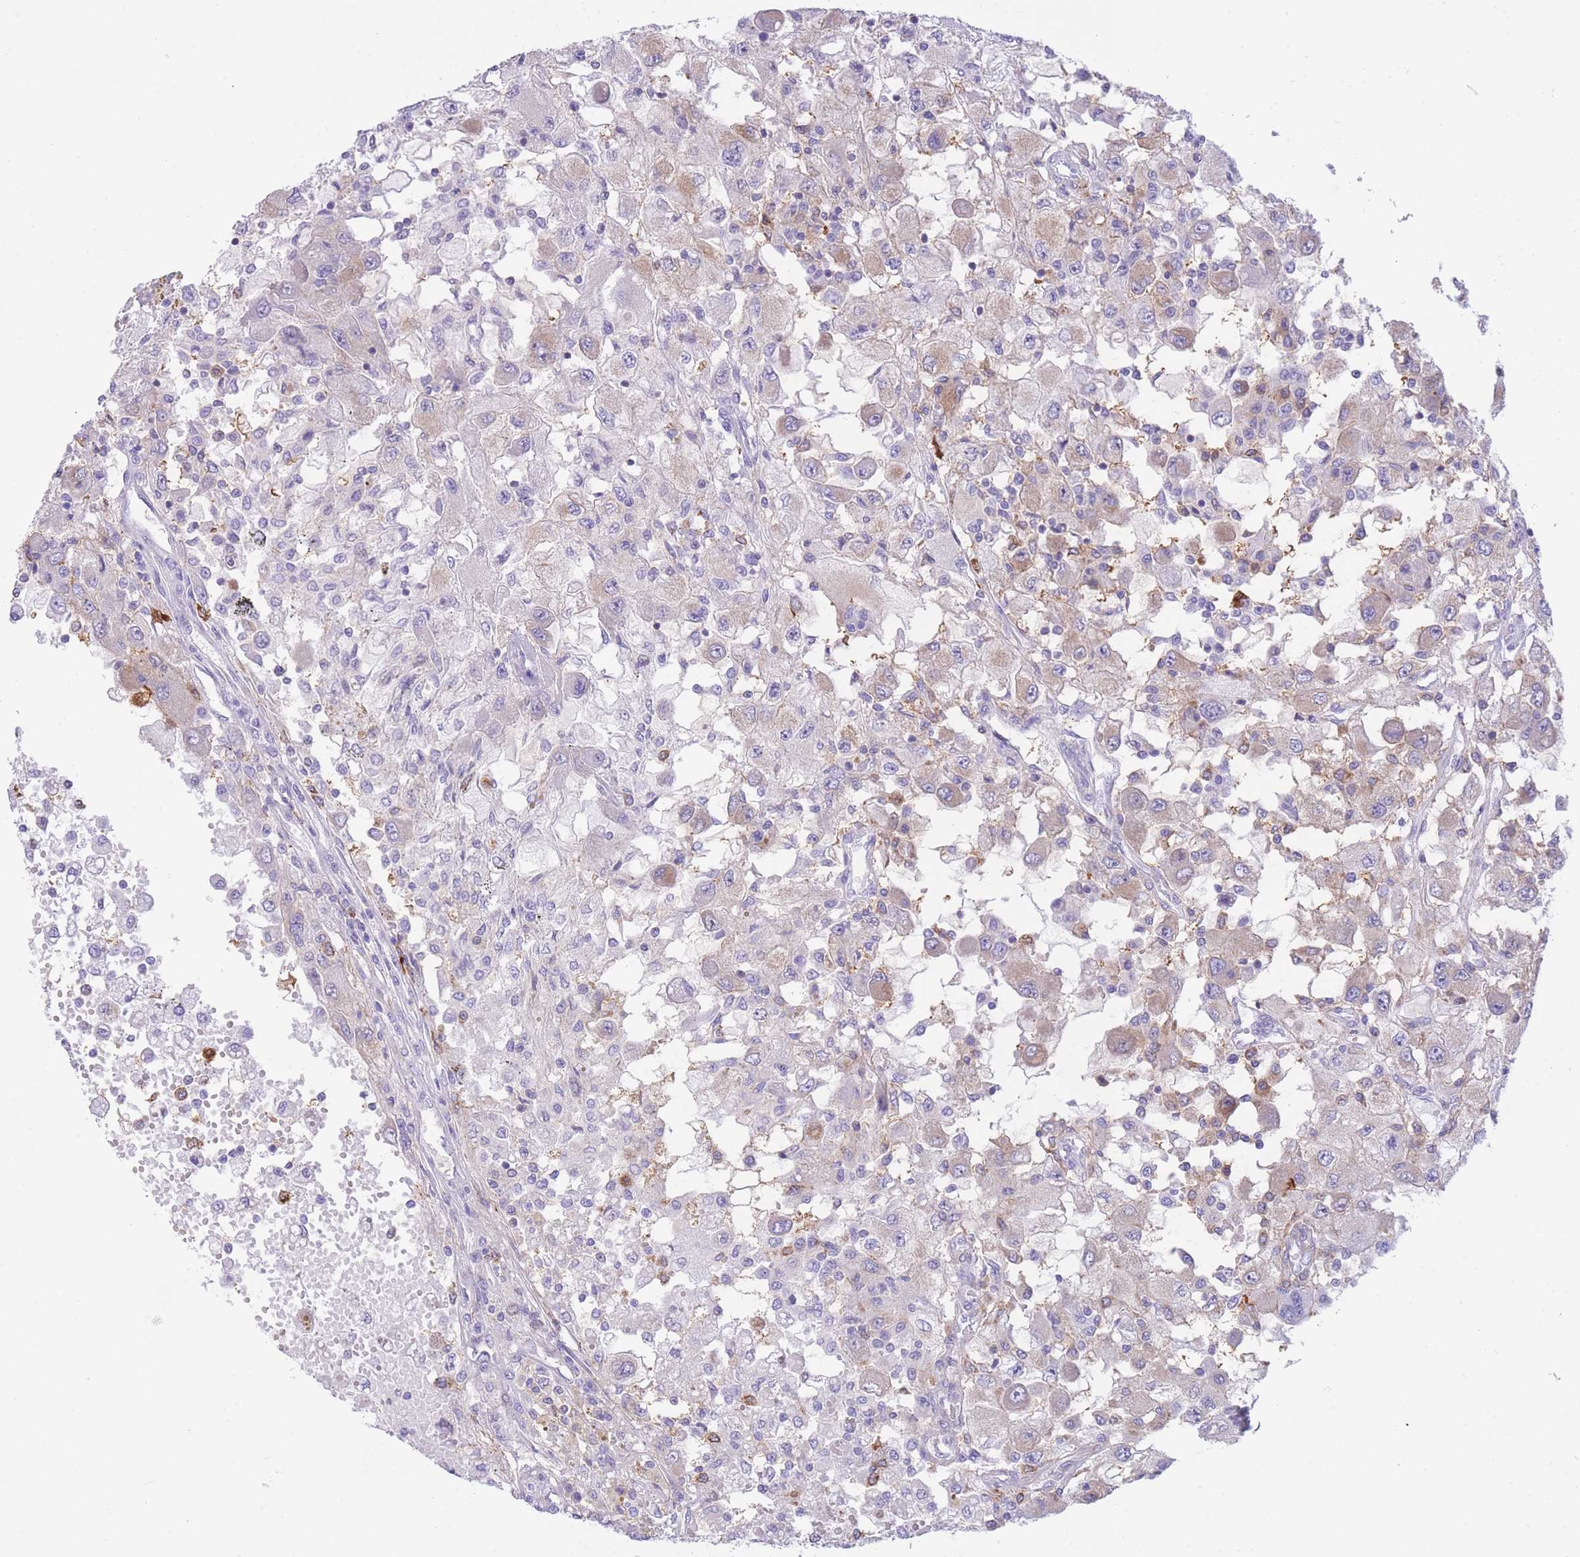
{"staining": {"intensity": "negative", "quantity": "none", "location": "none"}, "tissue": "renal cancer", "cell_type": "Tumor cells", "image_type": "cancer", "snomed": [{"axis": "morphology", "description": "Adenocarcinoma, NOS"}, {"axis": "topography", "description": "Kidney"}], "caption": "This is a histopathology image of immunohistochemistry staining of renal adenocarcinoma, which shows no expression in tumor cells.", "gene": "NAMPT", "patient": {"sex": "female", "age": 67}}